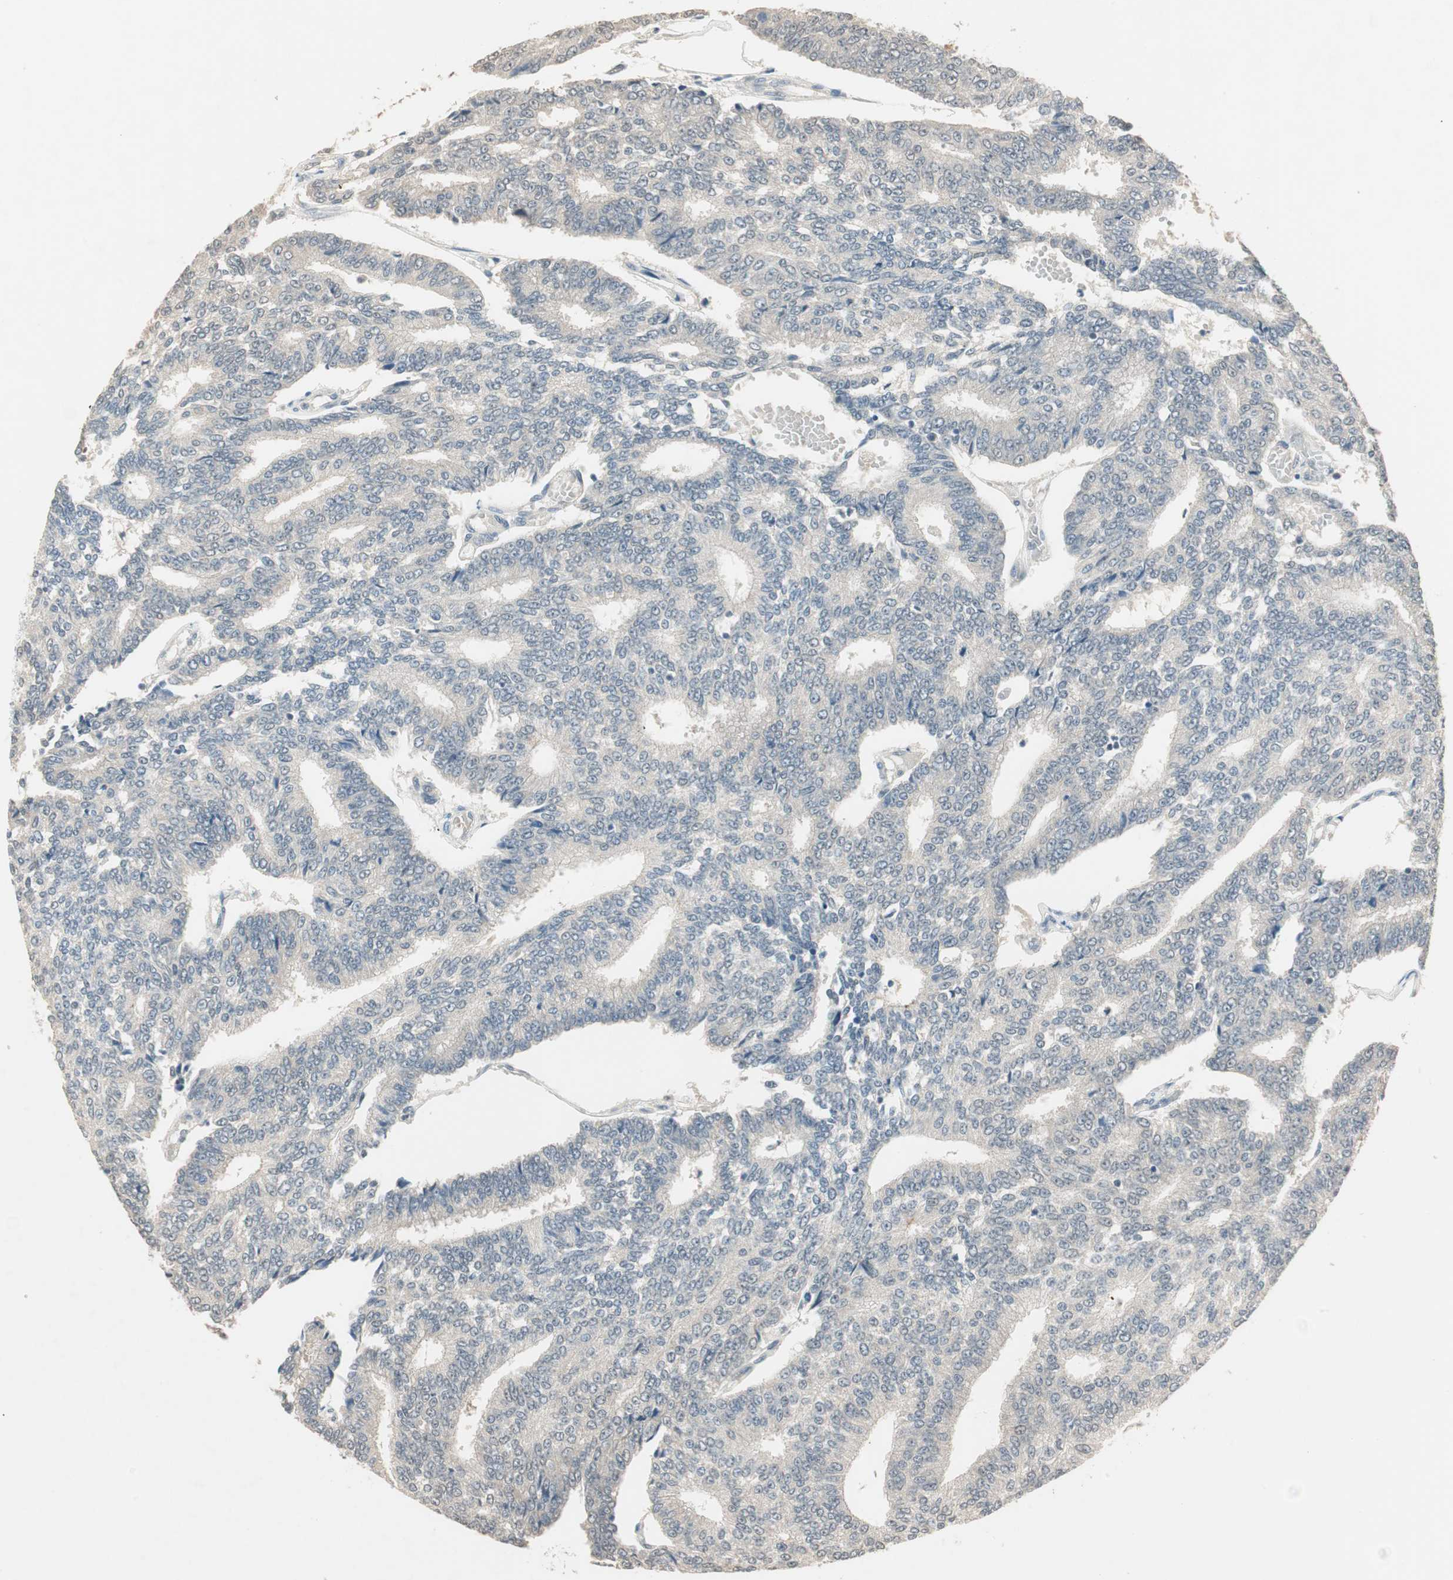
{"staining": {"intensity": "weak", "quantity": "25%-75%", "location": "cytoplasmic/membranous"}, "tissue": "prostate cancer", "cell_type": "Tumor cells", "image_type": "cancer", "snomed": [{"axis": "morphology", "description": "Adenocarcinoma, High grade"}, {"axis": "topography", "description": "Prostate"}], "caption": "Immunohistochemical staining of prostate high-grade adenocarcinoma reveals weak cytoplasmic/membranous protein positivity in about 25%-75% of tumor cells.", "gene": "USP5", "patient": {"sex": "male", "age": 55}}